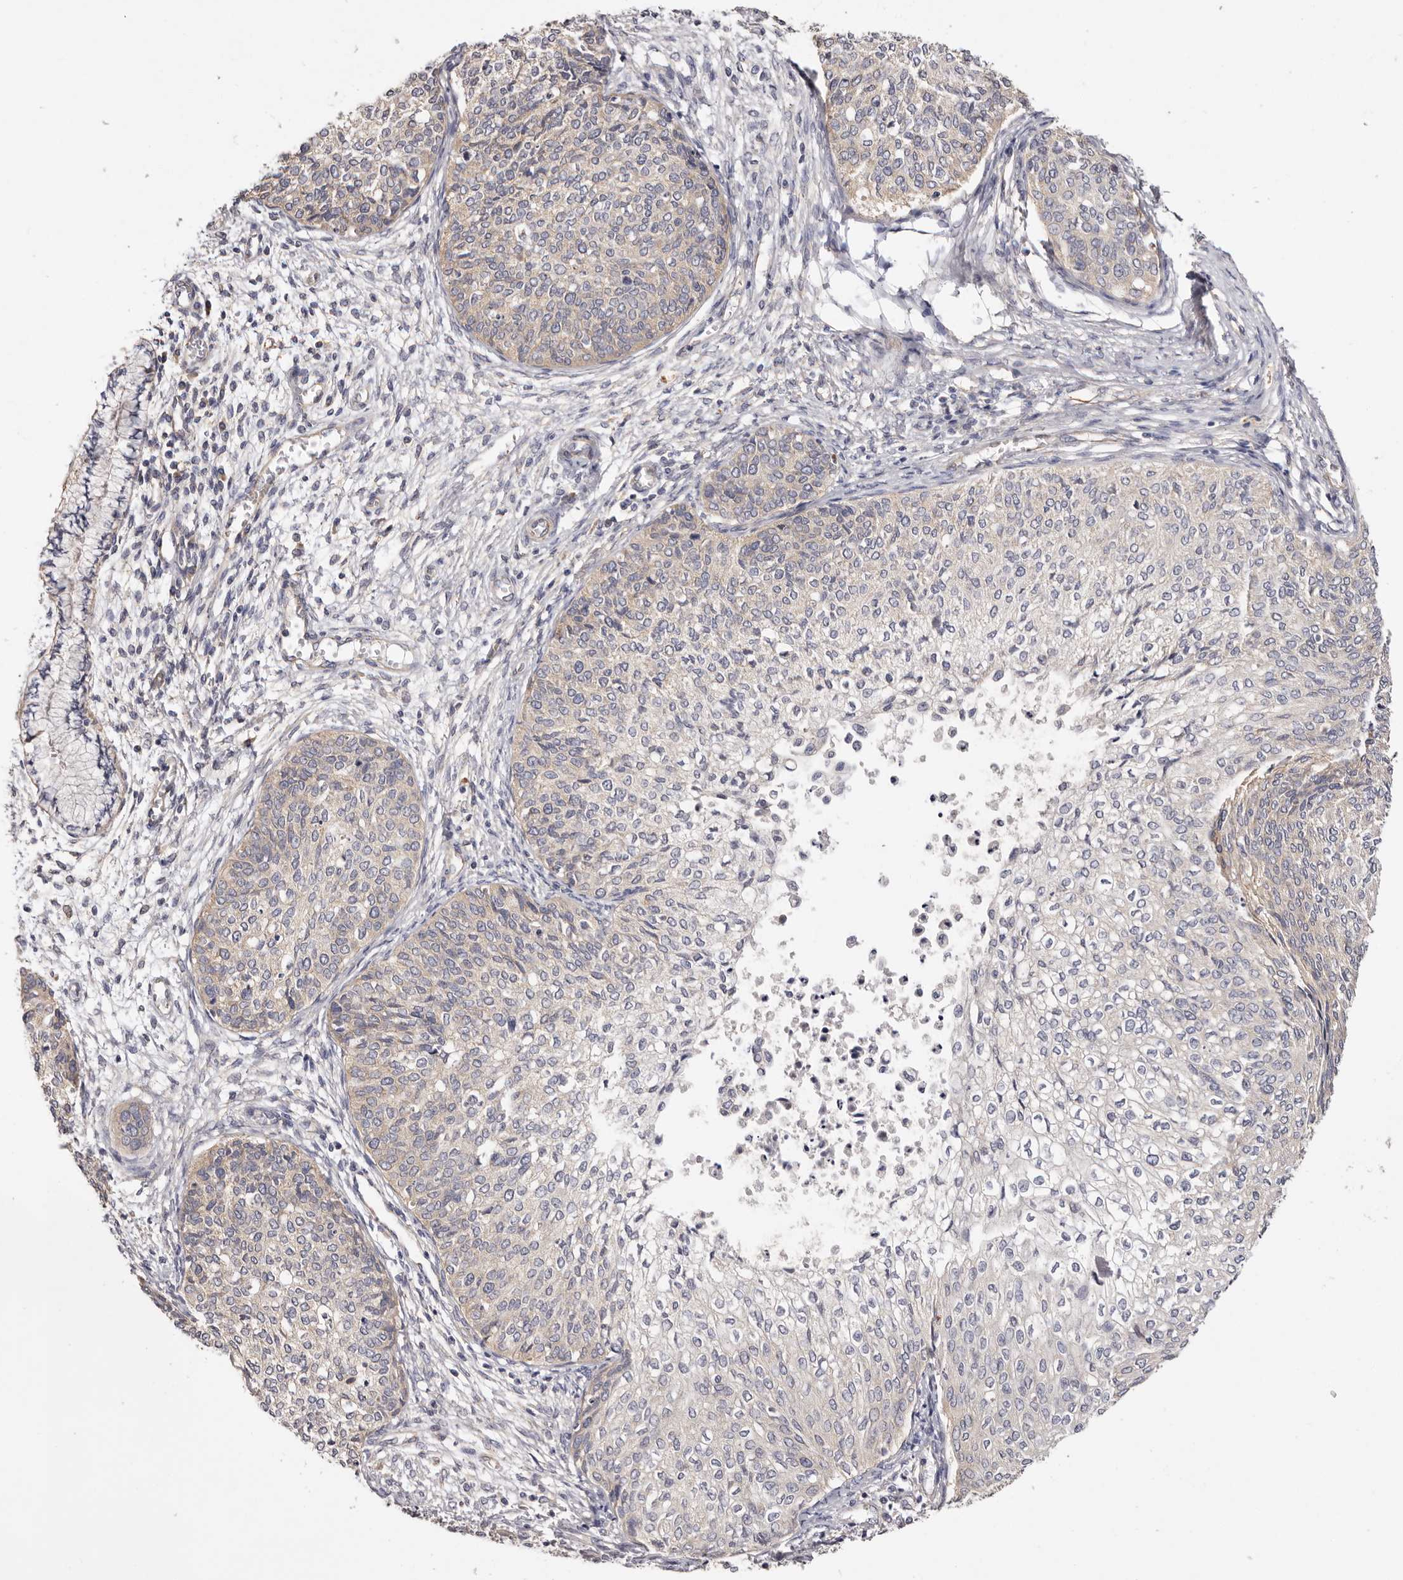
{"staining": {"intensity": "weak", "quantity": "<25%", "location": "cytoplasmic/membranous"}, "tissue": "cervical cancer", "cell_type": "Tumor cells", "image_type": "cancer", "snomed": [{"axis": "morphology", "description": "Squamous cell carcinoma, NOS"}, {"axis": "topography", "description": "Cervix"}], "caption": "This is an immunohistochemistry image of human cervical cancer. There is no expression in tumor cells.", "gene": "FAM167B", "patient": {"sex": "female", "age": 37}}